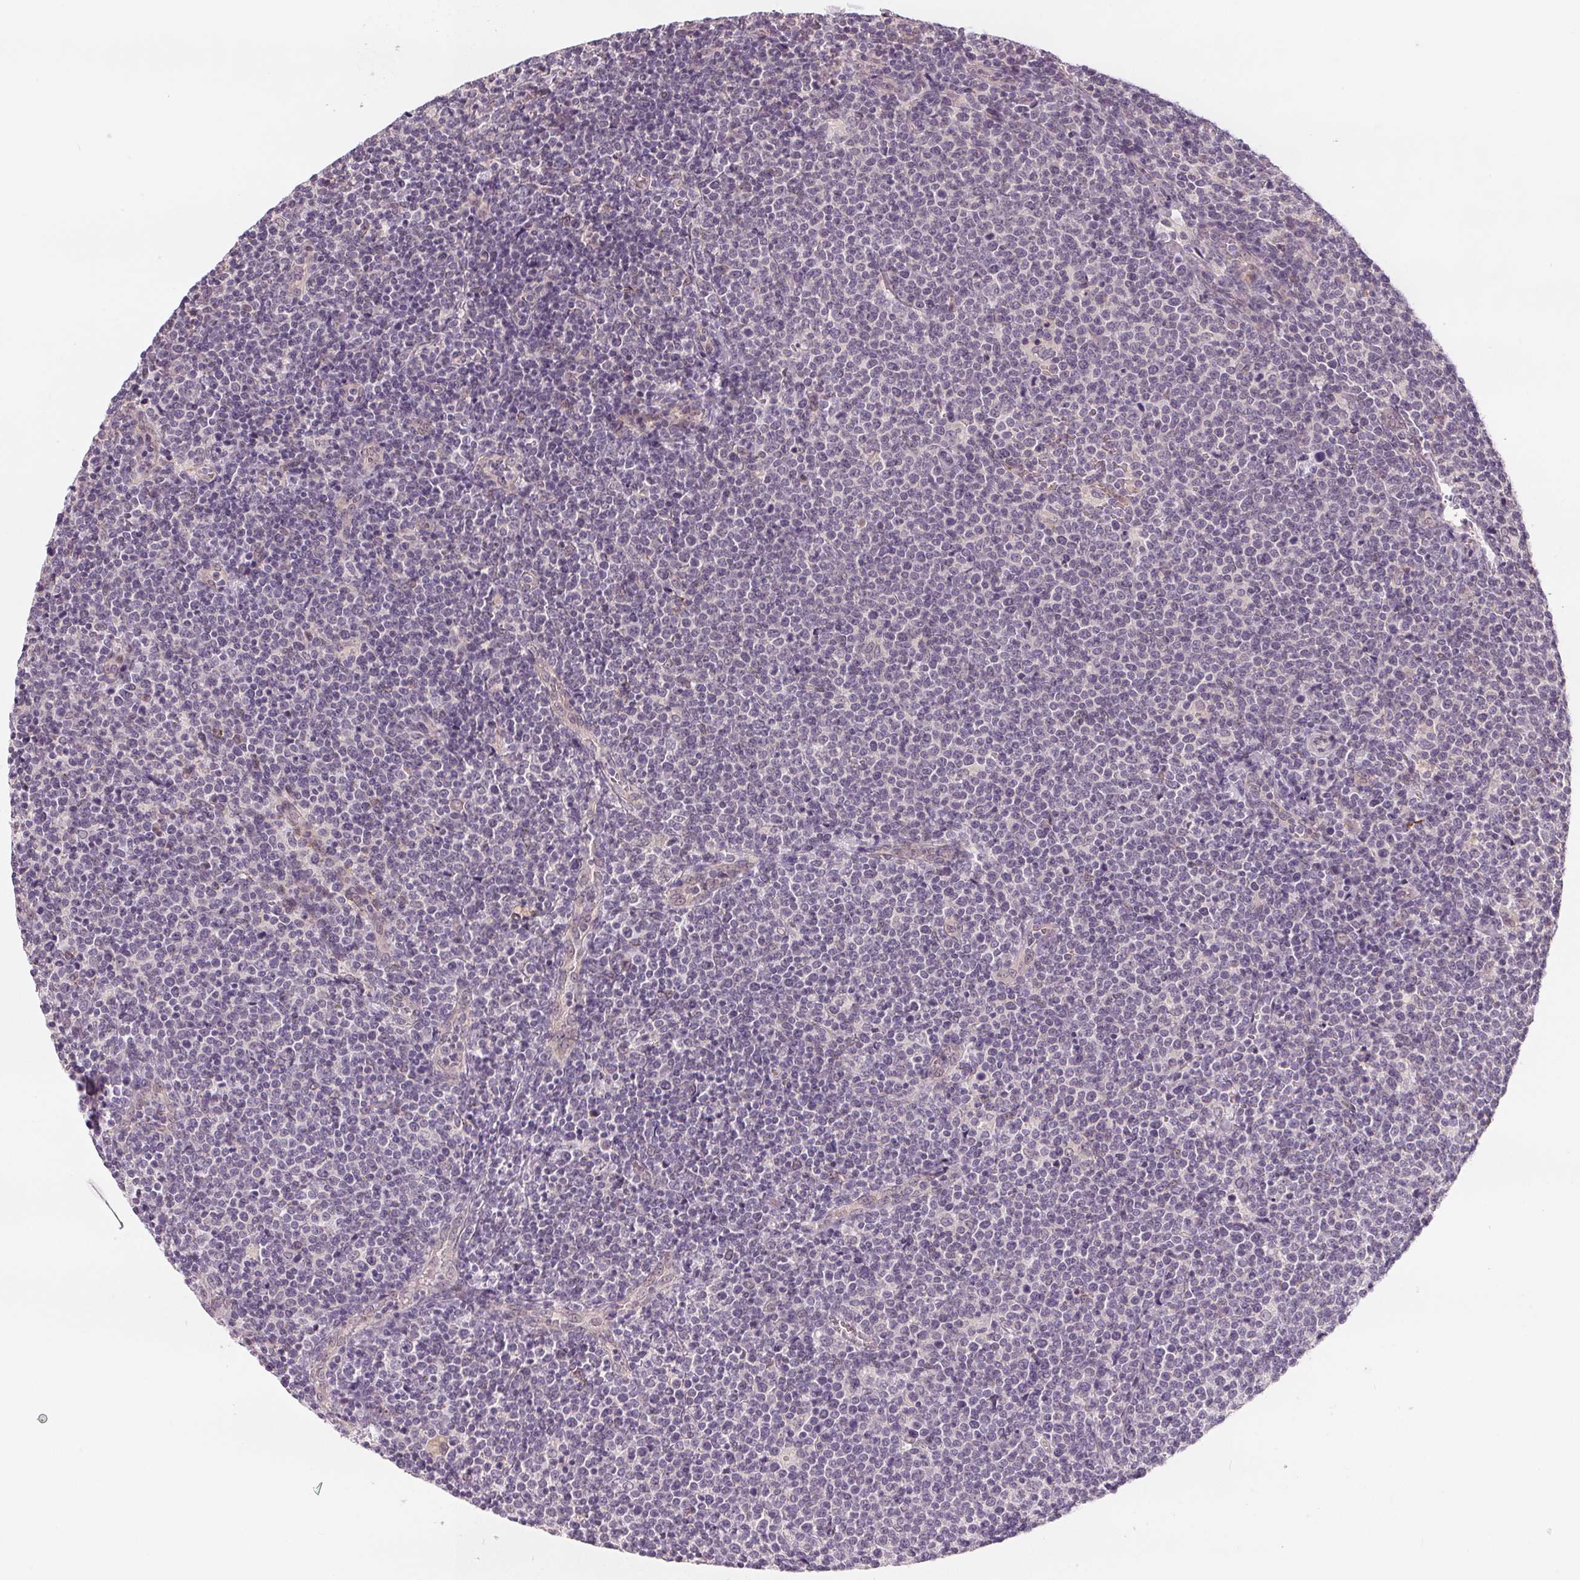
{"staining": {"intensity": "negative", "quantity": "none", "location": "none"}, "tissue": "lymphoma", "cell_type": "Tumor cells", "image_type": "cancer", "snomed": [{"axis": "morphology", "description": "Malignant lymphoma, non-Hodgkin's type, High grade"}, {"axis": "topography", "description": "Lymph node"}], "caption": "An IHC histopathology image of high-grade malignant lymphoma, non-Hodgkin's type is shown. There is no staining in tumor cells of high-grade malignant lymphoma, non-Hodgkin's type.", "gene": "CFC1", "patient": {"sex": "male", "age": 61}}